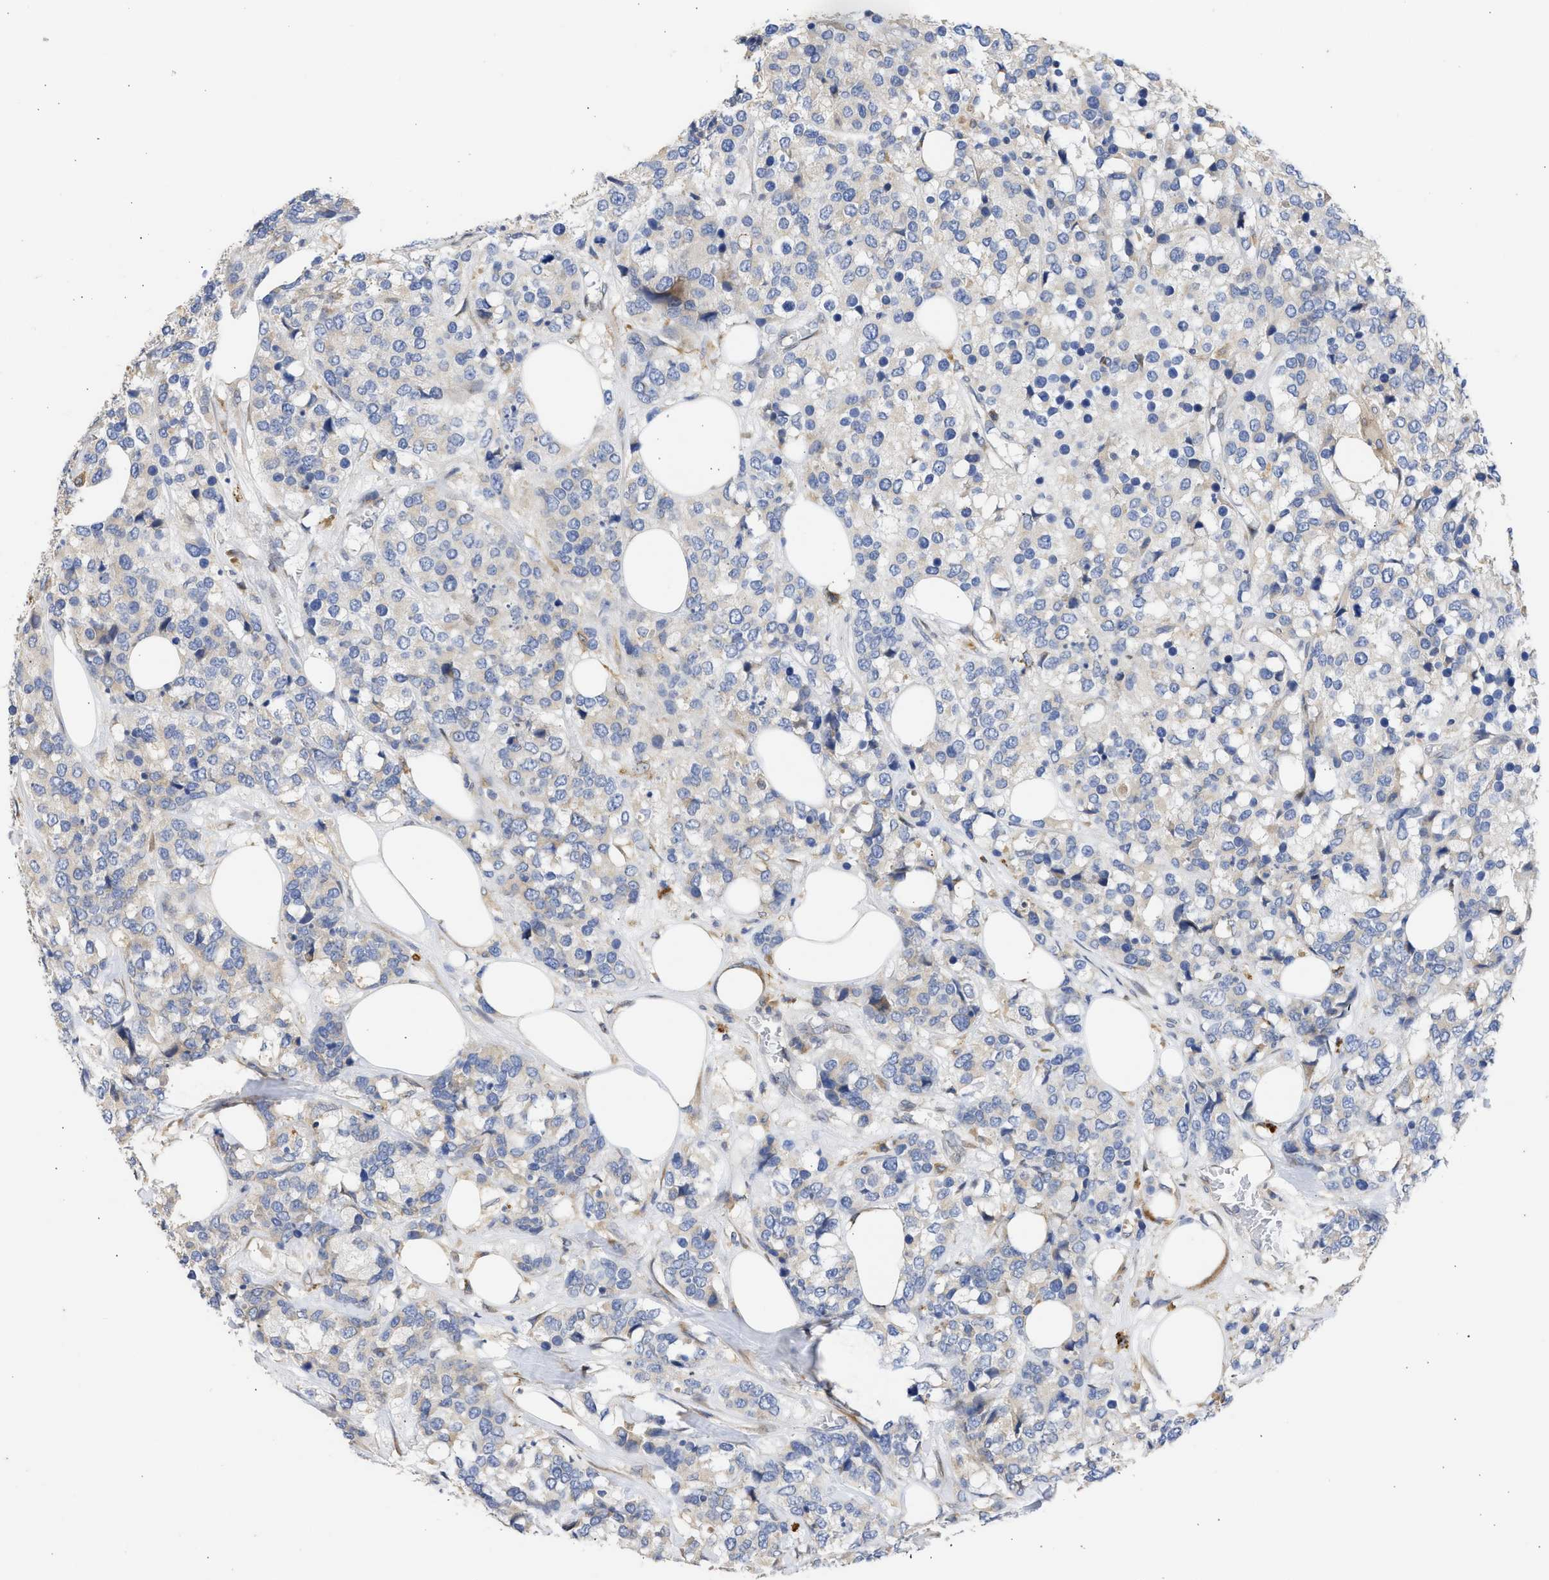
{"staining": {"intensity": "weak", "quantity": "<25%", "location": "cytoplasmic/membranous"}, "tissue": "breast cancer", "cell_type": "Tumor cells", "image_type": "cancer", "snomed": [{"axis": "morphology", "description": "Lobular carcinoma"}, {"axis": "topography", "description": "Breast"}], "caption": "IHC image of neoplastic tissue: lobular carcinoma (breast) stained with DAB (3,3'-diaminobenzidine) demonstrates no significant protein expression in tumor cells.", "gene": "TMED1", "patient": {"sex": "female", "age": 59}}